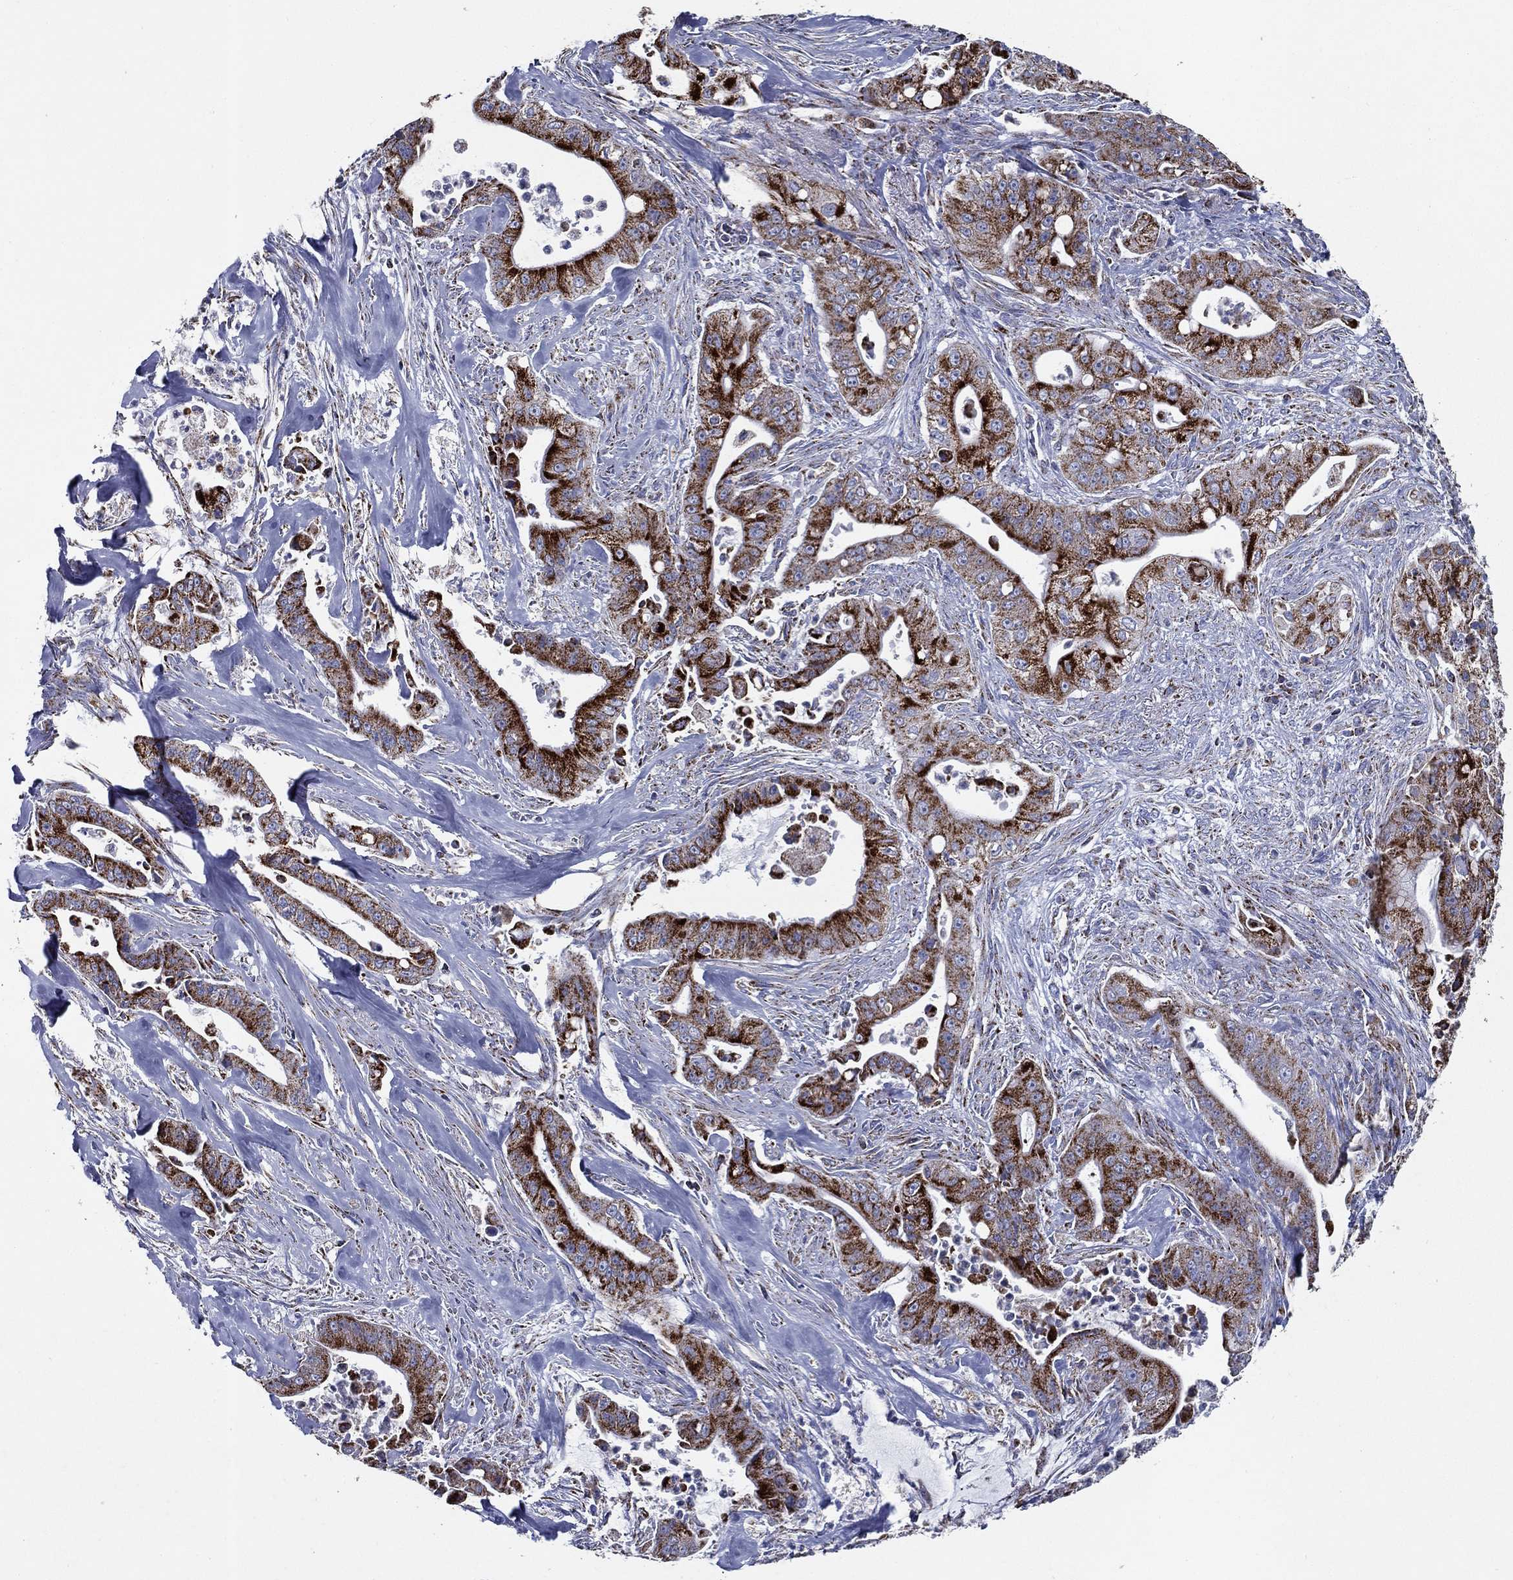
{"staining": {"intensity": "strong", "quantity": ">75%", "location": "cytoplasmic/membranous"}, "tissue": "pancreatic cancer", "cell_type": "Tumor cells", "image_type": "cancer", "snomed": [{"axis": "morphology", "description": "Normal tissue, NOS"}, {"axis": "morphology", "description": "Inflammation, NOS"}, {"axis": "morphology", "description": "Adenocarcinoma, NOS"}, {"axis": "topography", "description": "Pancreas"}], "caption": "An IHC image of neoplastic tissue is shown. Protein staining in brown labels strong cytoplasmic/membranous positivity in pancreatic cancer within tumor cells.", "gene": "SFXN1", "patient": {"sex": "male", "age": 57}}